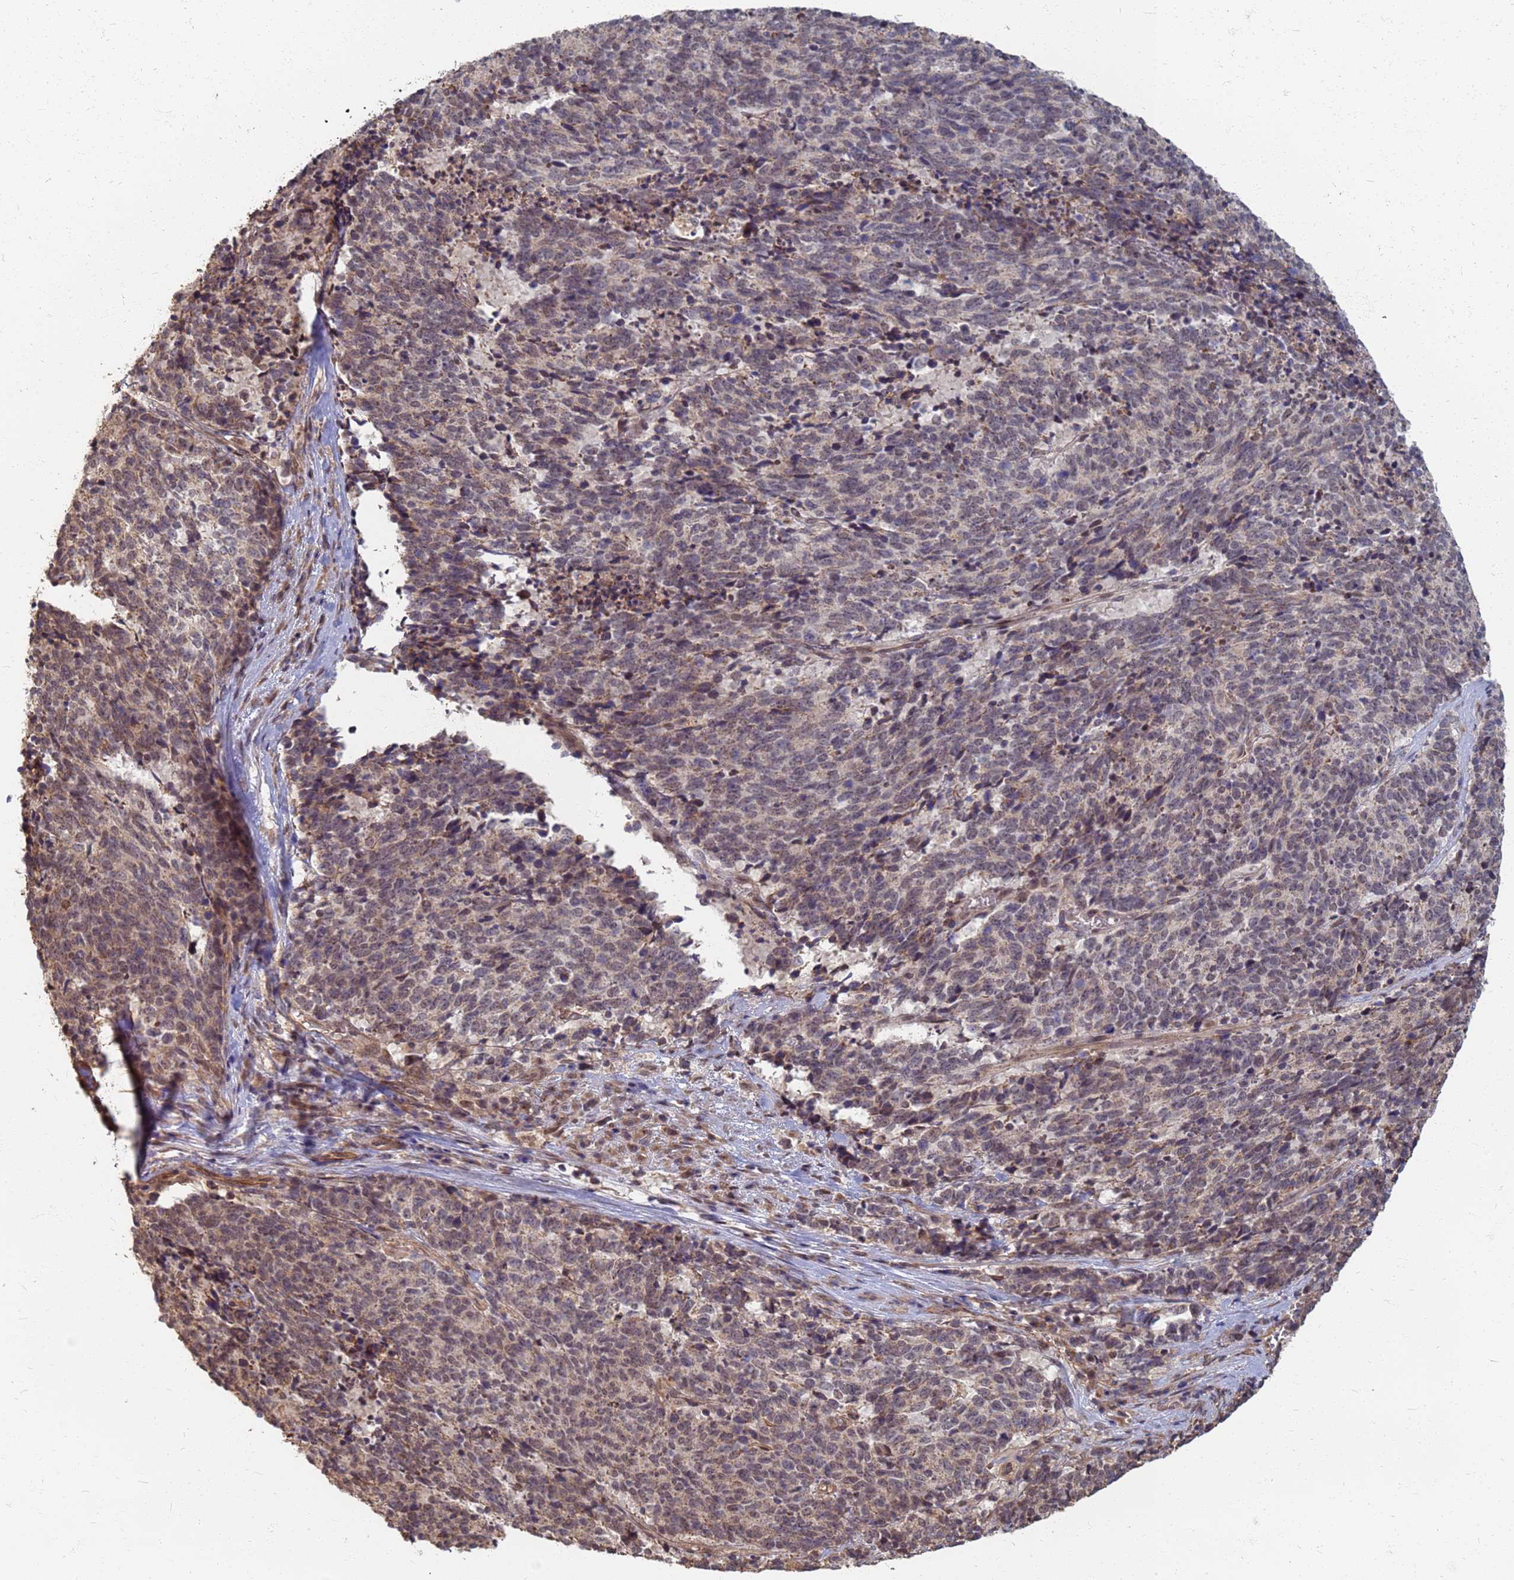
{"staining": {"intensity": "weak", "quantity": "25%-75%", "location": "cytoplasmic/membranous,nuclear"}, "tissue": "cervical cancer", "cell_type": "Tumor cells", "image_type": "cancer", "snomed": [{"axis": "morphology", "description": "Squamous cell carcinoma, NOS"}, {"axis": "topography", "description": "Cervix"}], "caption": "Immunohistochemistry staining of cervical cancer (squamous cell carcinoma), which shows low levels of weak cytoplasmic/membranous and nuclear expression in about 25%-75% of tumor cells indicating weak cytoplasmic/membranous and nuclear protein staining. The staining was performed using DAB (brown) for protein detection and nuclei were counterstained in hematoxylin (blue).", "gene": "ITGB4", "patient": {"sex": "female", "age": 29}}